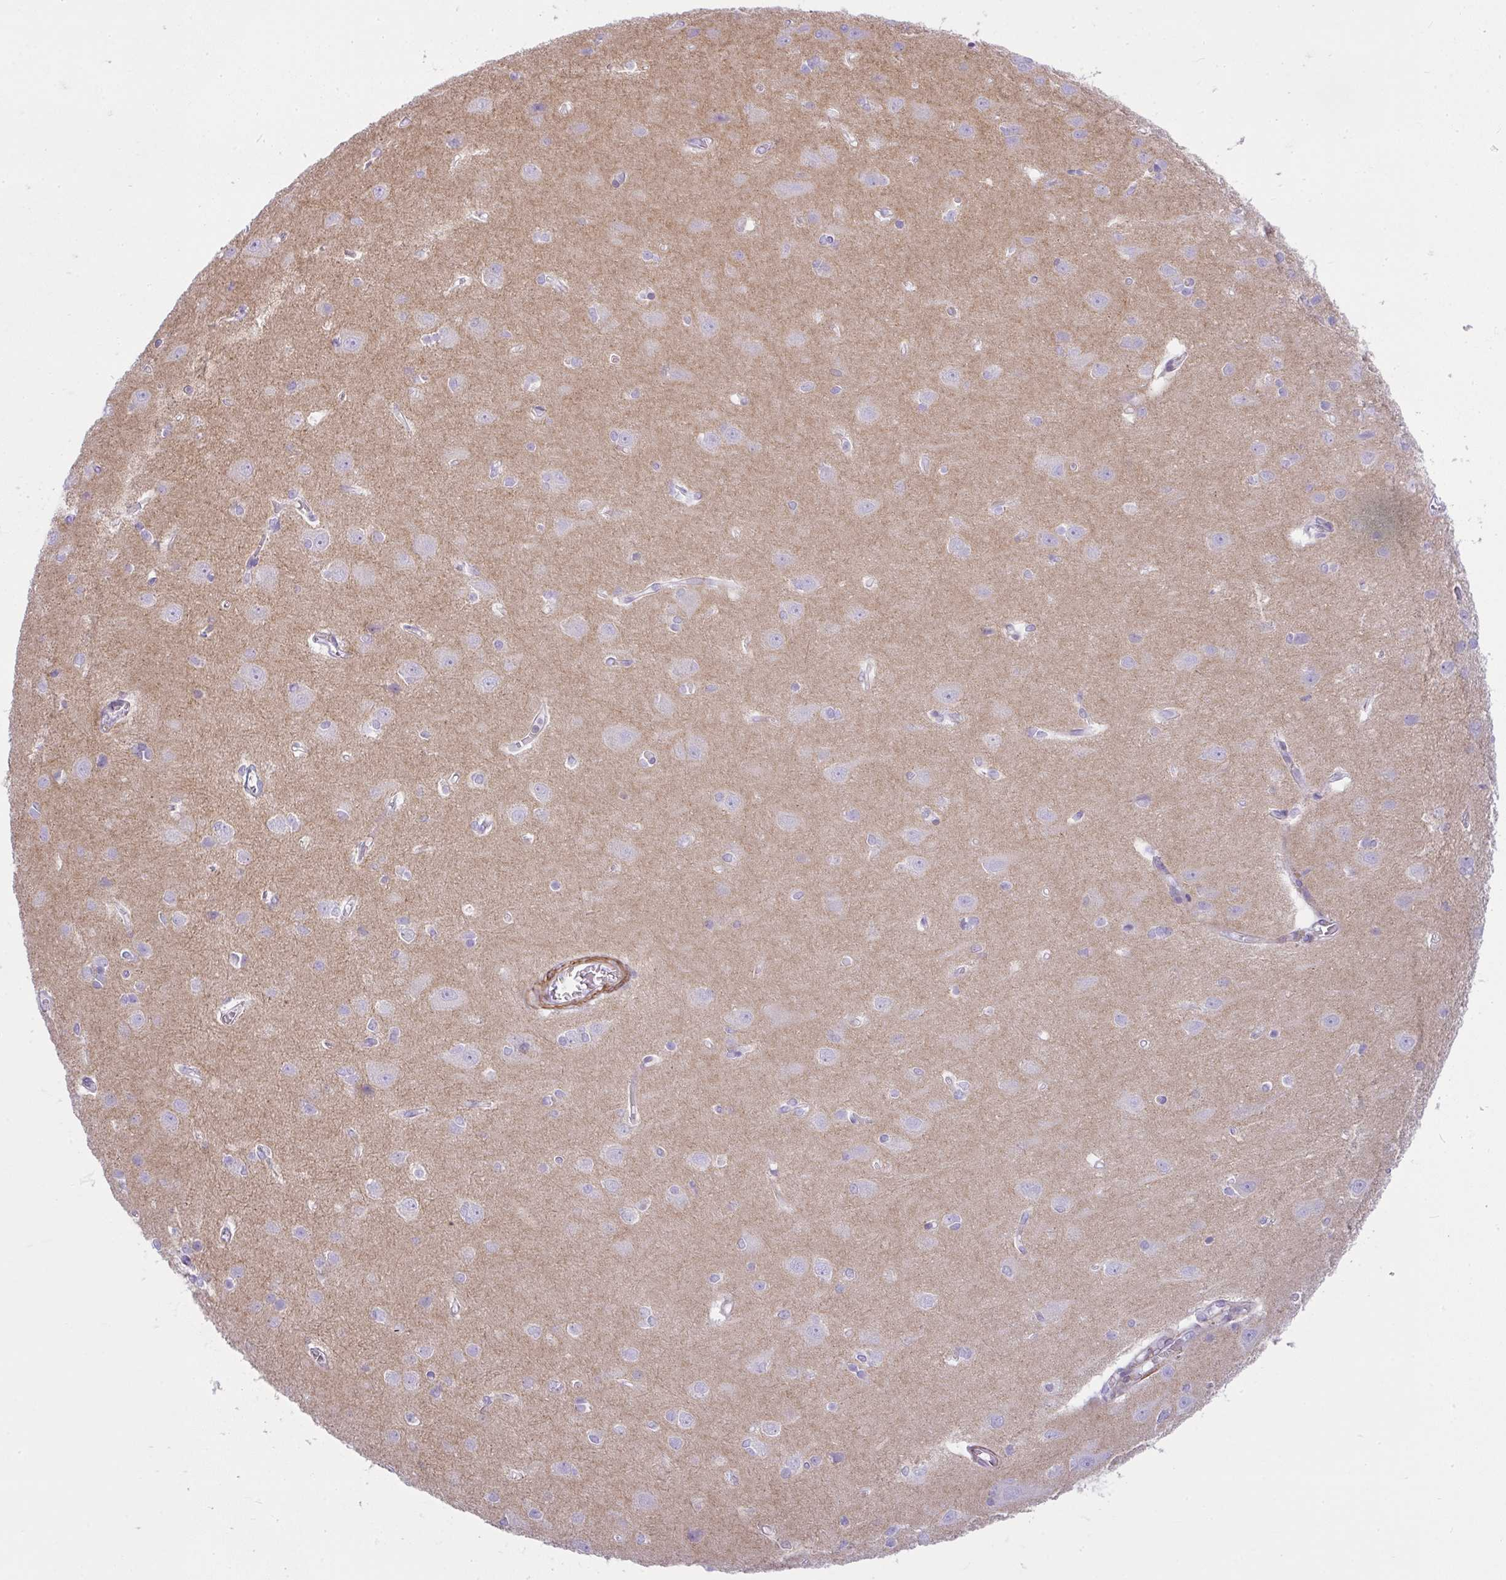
{"staining": {"intensity": "moderate", "quantity": "<25%", "location": "cytoplasmic/membranous"}, "tissue": "cerebral cortex", "cell_type": "Endothelial cells", "image_type": "normal", "snomed": [{"axis": "morphology", "description": "Normal tissue, NOS"}, {"axis": "topography", "description": "Cerebral cortex"}], "caption": "IHC of unremarkable cerebral cortex demonstrates low levels of moderate cytoplasmic/membranous positivity in about <25% of endothelial cells.", "gene": "CDRT15", "patient": {"sex": "male", "age": 37}}